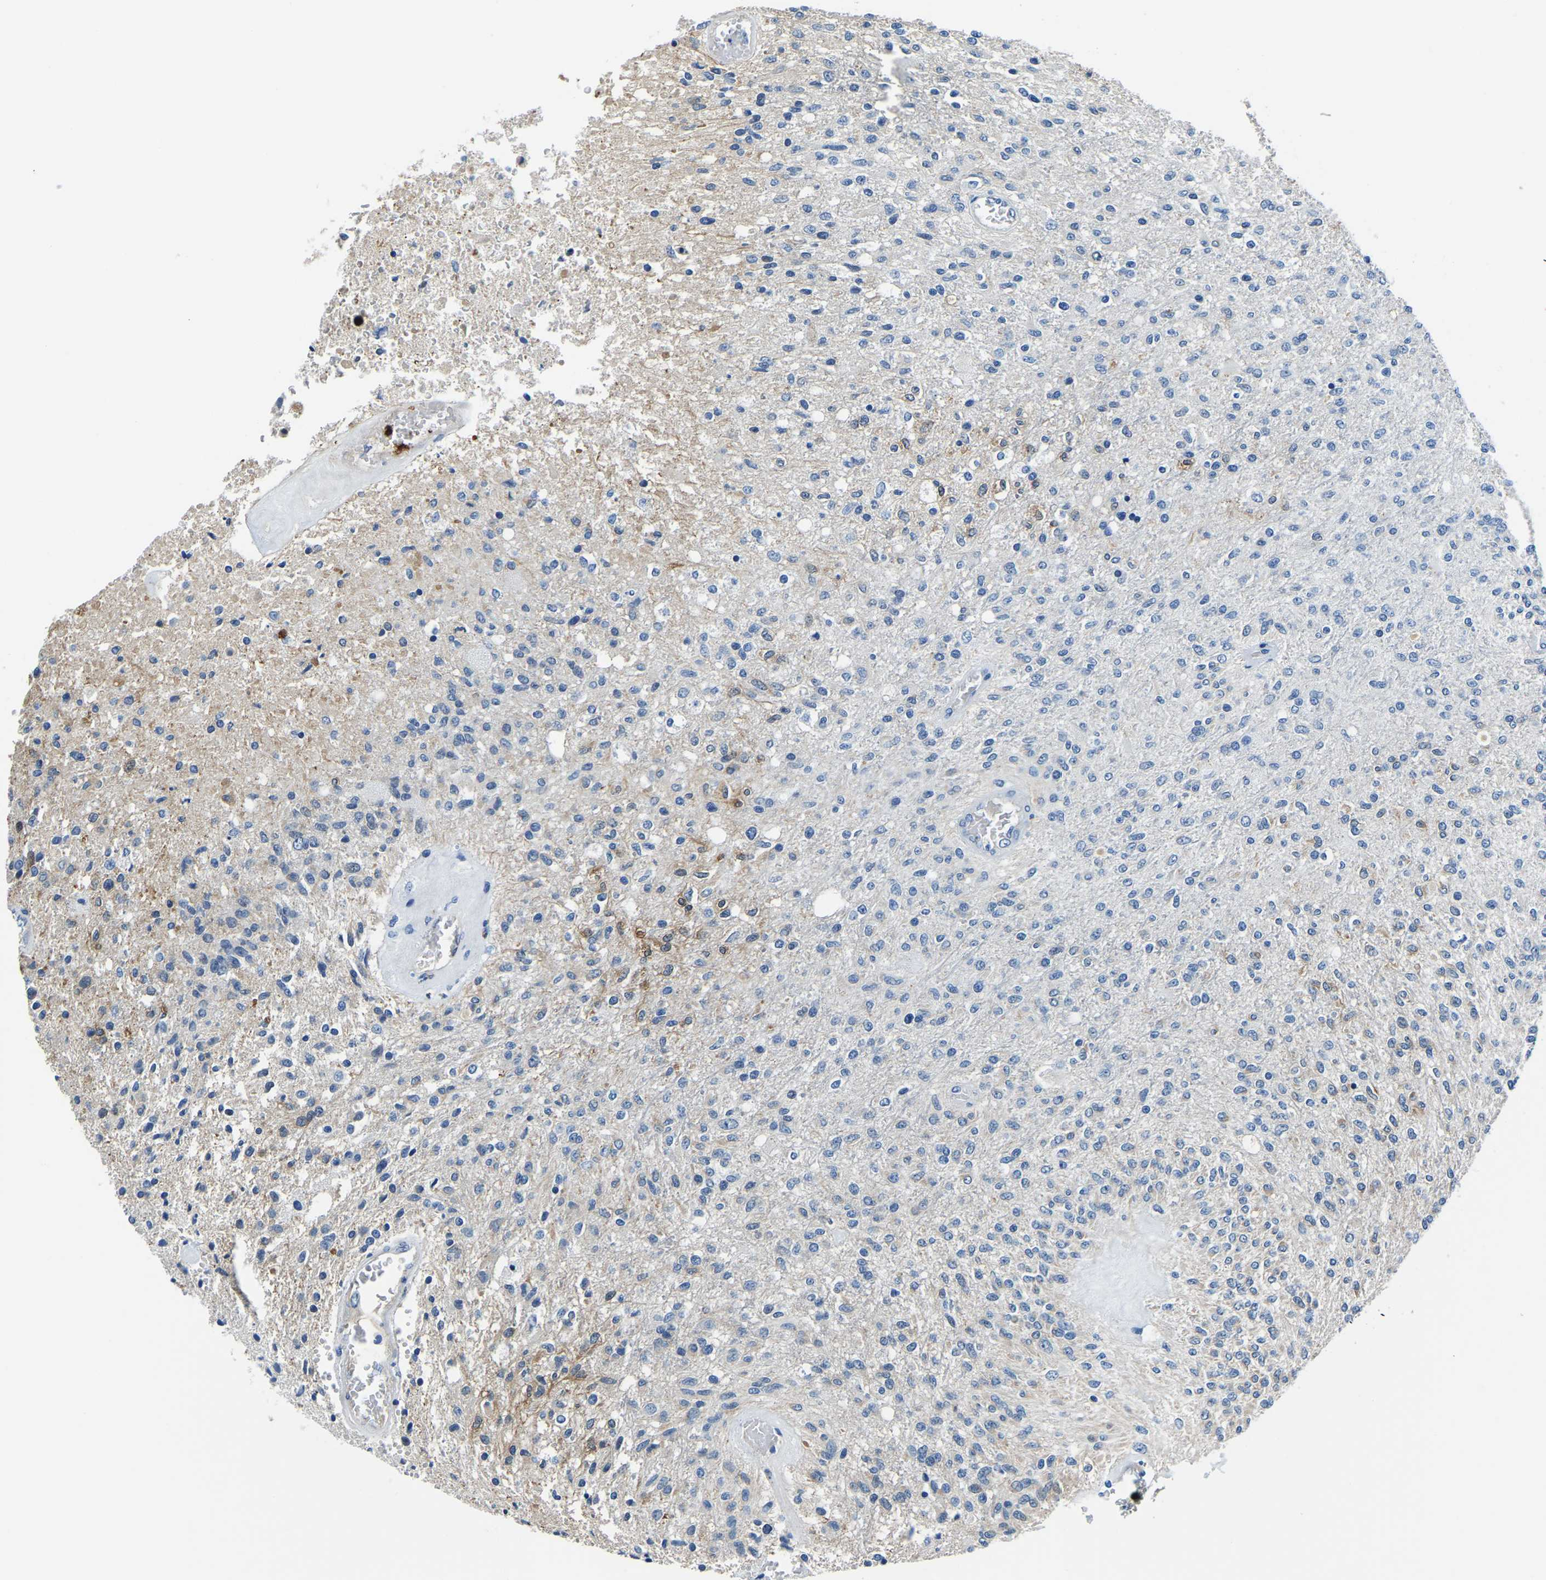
{"staining": {"intensity": "negative", "quantity": "none", "location": "none"}, "tissue": "glioma", "cell_type": "Tumor cells", "image_type": "cancer", "snomed": [{"axis": "morphology", "description": "Normal tissue, NOS"}, {"axis": "morphology", "description": "Glioma, malignant, High grade"}, {"axis": "topography", "description": "Cerebral cortex"}], "caption": "This is a photomicrograph of immunohistochemistry staining of glioma, which shows no positivity in tumor cells.", "gene": "MS4A3", "patient": {"sex": "male", "age": 77}}